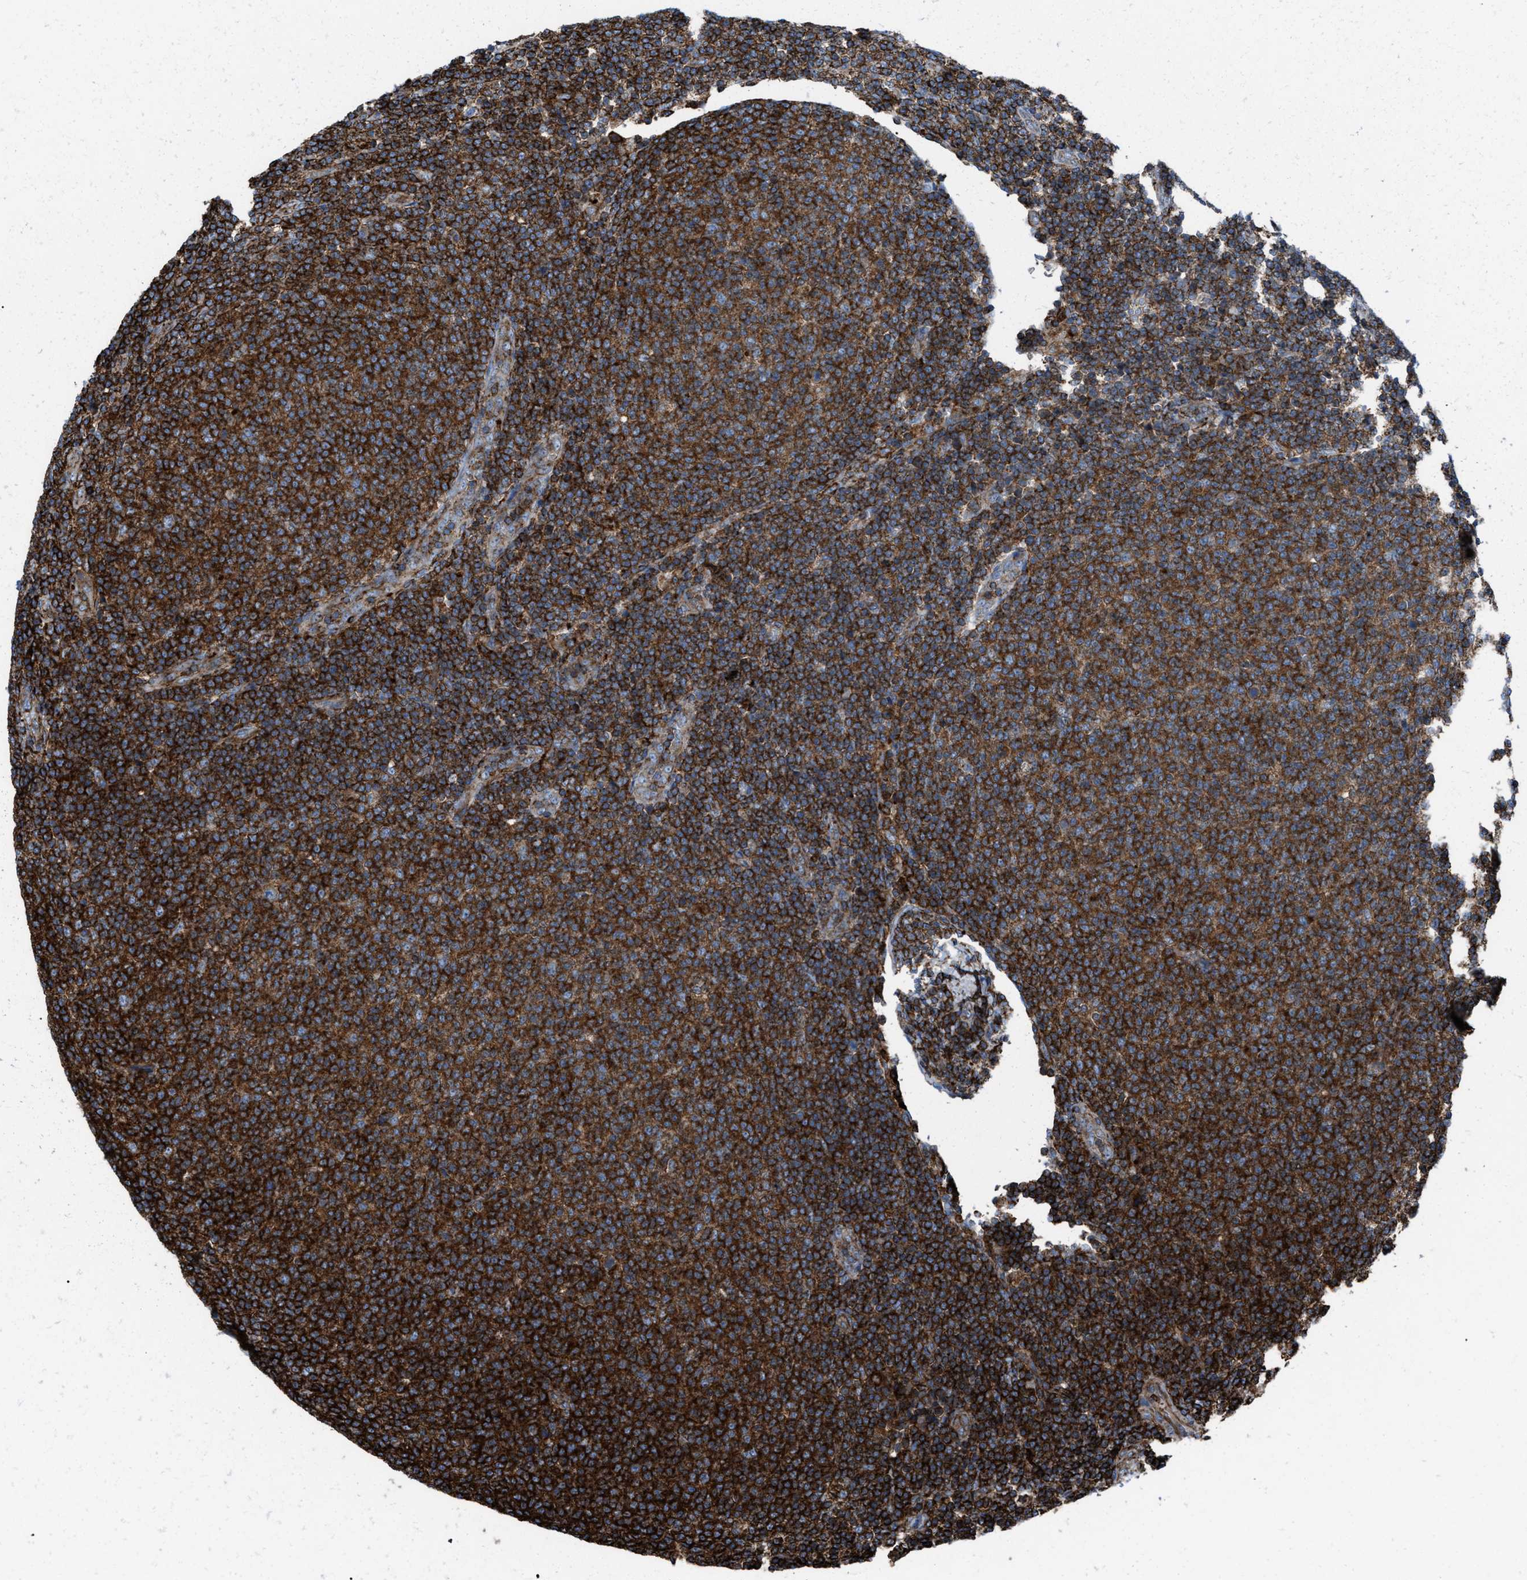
{"staining": {"intensity": "strong", "quantity": ">75%", "location": "cytoplasmic/membranous"}, "tissue": "lymphoma", "cell_type": "Tumor cells", "image_type": "cancer", "snomed": [{"axis": "morphology", "description": "Malignant lymphoma, non-Hodgkin's type, Low grade"}, {"axis": "topography", "description": "Lymph node"}], "caption": "Immunohistochemical staining of lymphoma shows high levels of strong cytoplasmic/membranous positivity in approximately >75% of tumor cells. (brown staining indicates protein expression, while blue staining denotes nuclei).", "gene": "AGPAT2", "patient": {"sex": "male", "age": 66}}